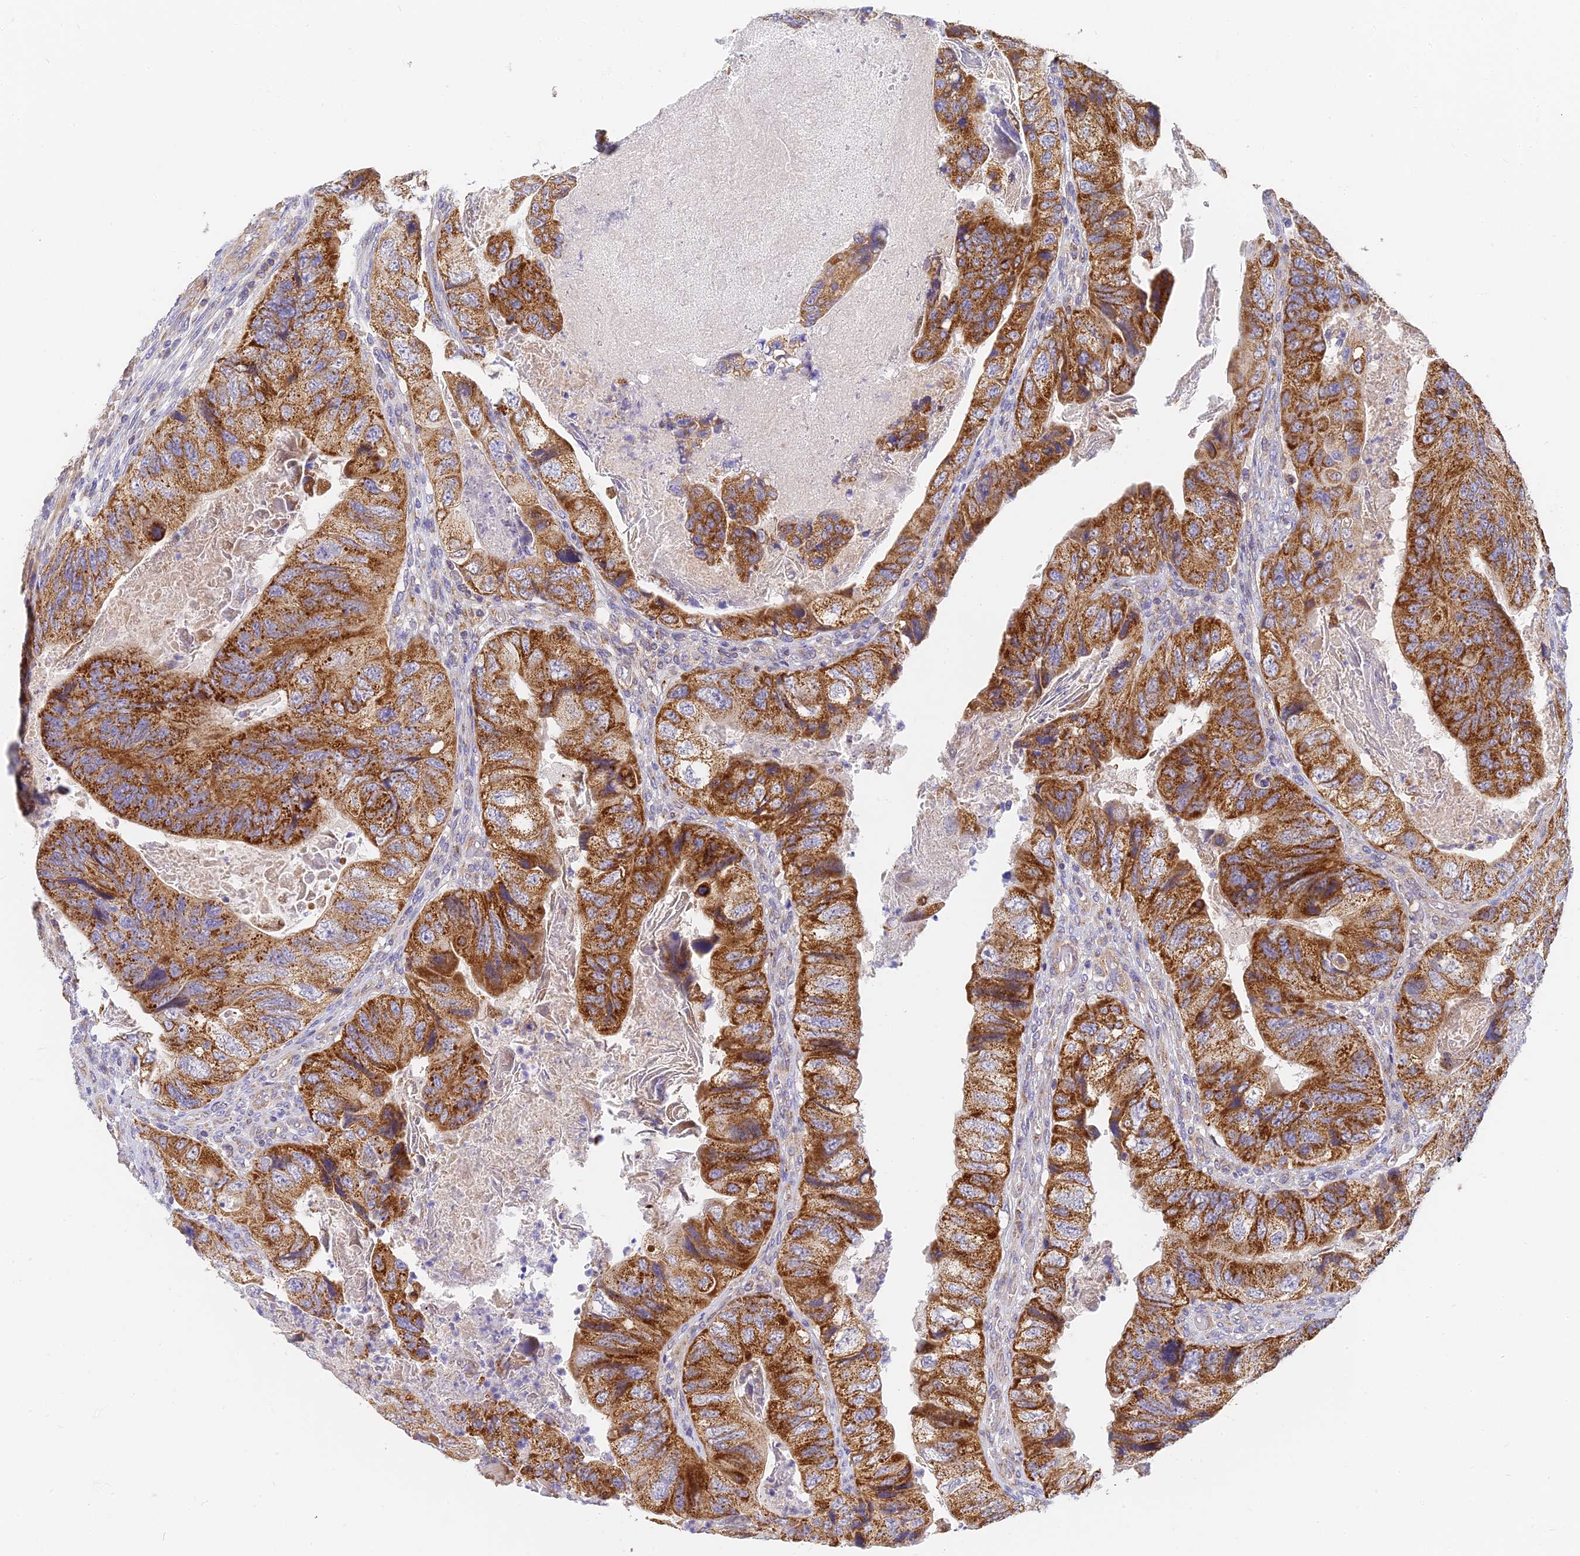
{"staining": {"intensity": "moderate", "quantity": ">75%", "location": "cytoplasmic/membranous"}, "tissue": "colorectal cancer", "cell_type": "Tumor cells", "image_type": "cancer", "snomed": [{"axis": "morphology", "description": "Adenocarcinoma, NOS"}, {"axis": "topography", "description": "Rectum"}], "caption": "Human colorectal cancer stained for a protein (brown) shows moderate cytoplasmic/membranous positive positivity in about >75% of tumor cells.", "gene": "MRPL15", "patient": {"sex": "male", "age": 63}}